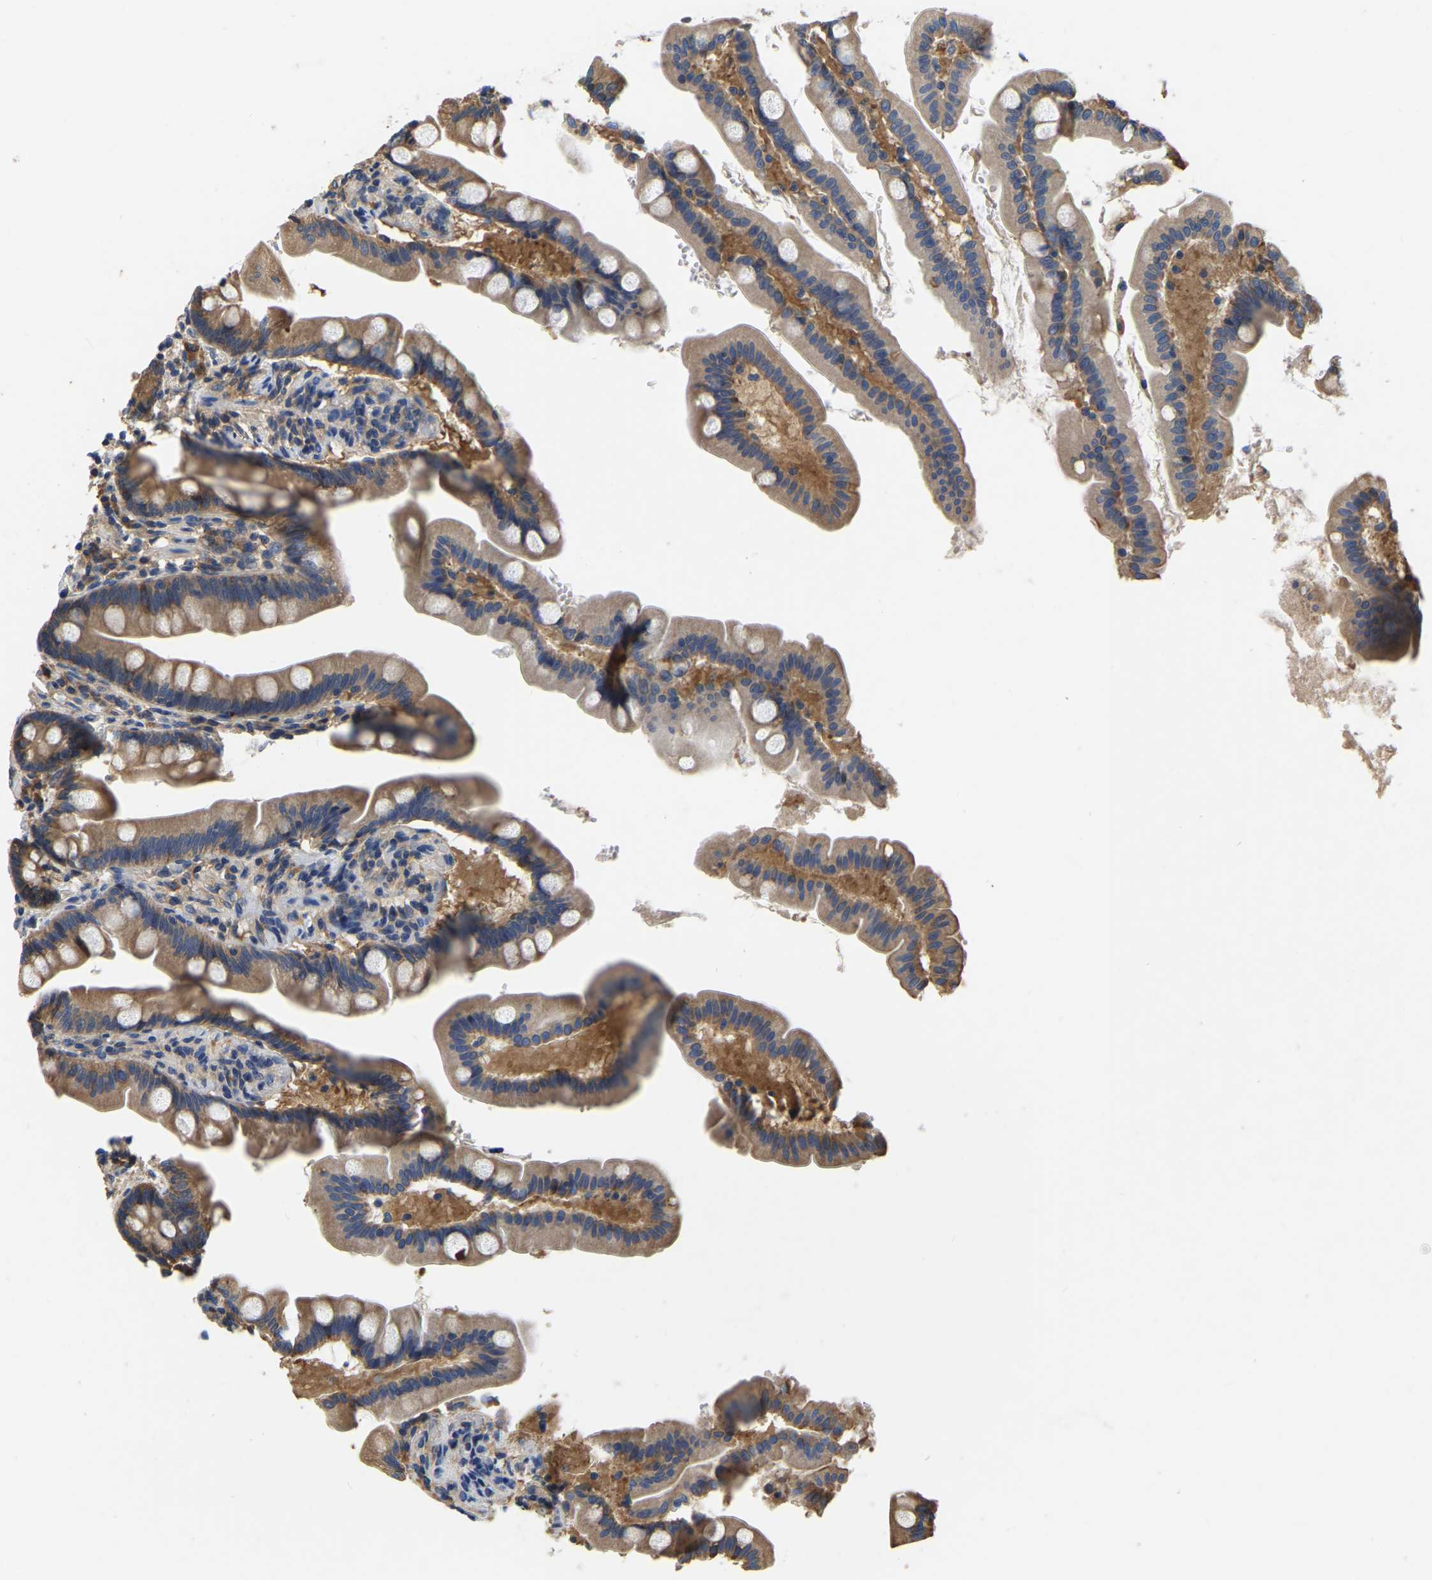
{"staining": {"intensity": "moderate", "quantity": ">75%", "location": "cytoplasmic/membranous"}, "tissue": "small intestine", "cell_type": "Glandular cells", "image_type": "normal", "snomed": [{"axis": "morphology", "description": "Normal tissue, NOS"}, {"axis": "topography", "description": "Small intestine"}], "caption": "Small intestine was stained to show a protein in brown. There is medium levels of moderate cytoplasmic/membranous expression in approximately >75% of glandular cells. Using DAB (3,3'-diaminobenzidine) (brown) and hematoxylin (blue) stains, captured at high magnification using brightfield microscopy.", "gene": "GARS1", "patient": {"sex": "female", "age": 56}}